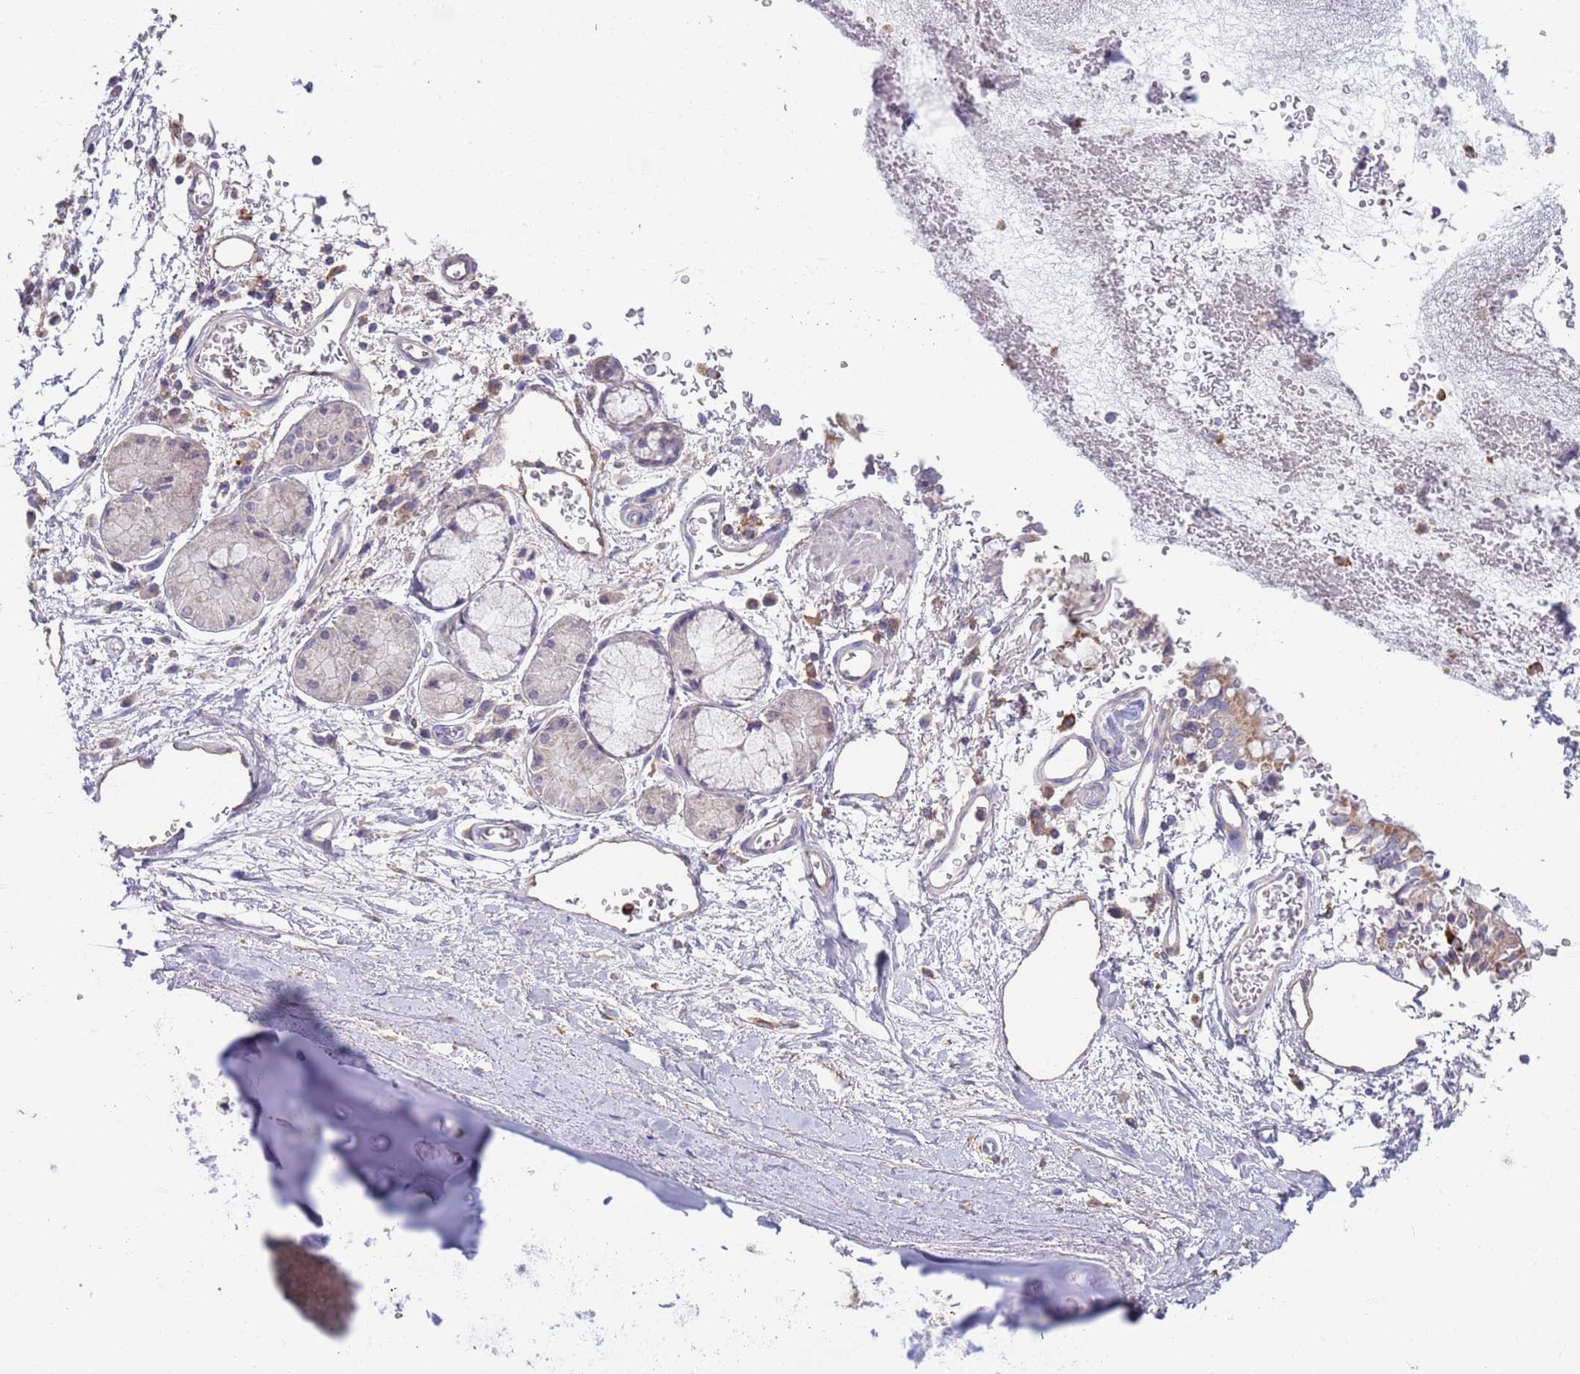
{"staining": {"intensity": "negative", "quantity": "none", "location": "none"}, "tissue": "adipose tissue", "cell_type": "Adipocytes", "image_type": "normal", "snomed": [{"axis": "morphology", "description": "Normal tissue, NOS"}, {"axis": "topography", "description": "Cartilage tissue"}], "caption": "DAB (3,3'-diaminobenzidine) immunohistochemical staining of benign human adipose tissue shows no significant positivity in adipocytes.", "gene": "DDT", "patient": {"sex": "male", "age": 73}}